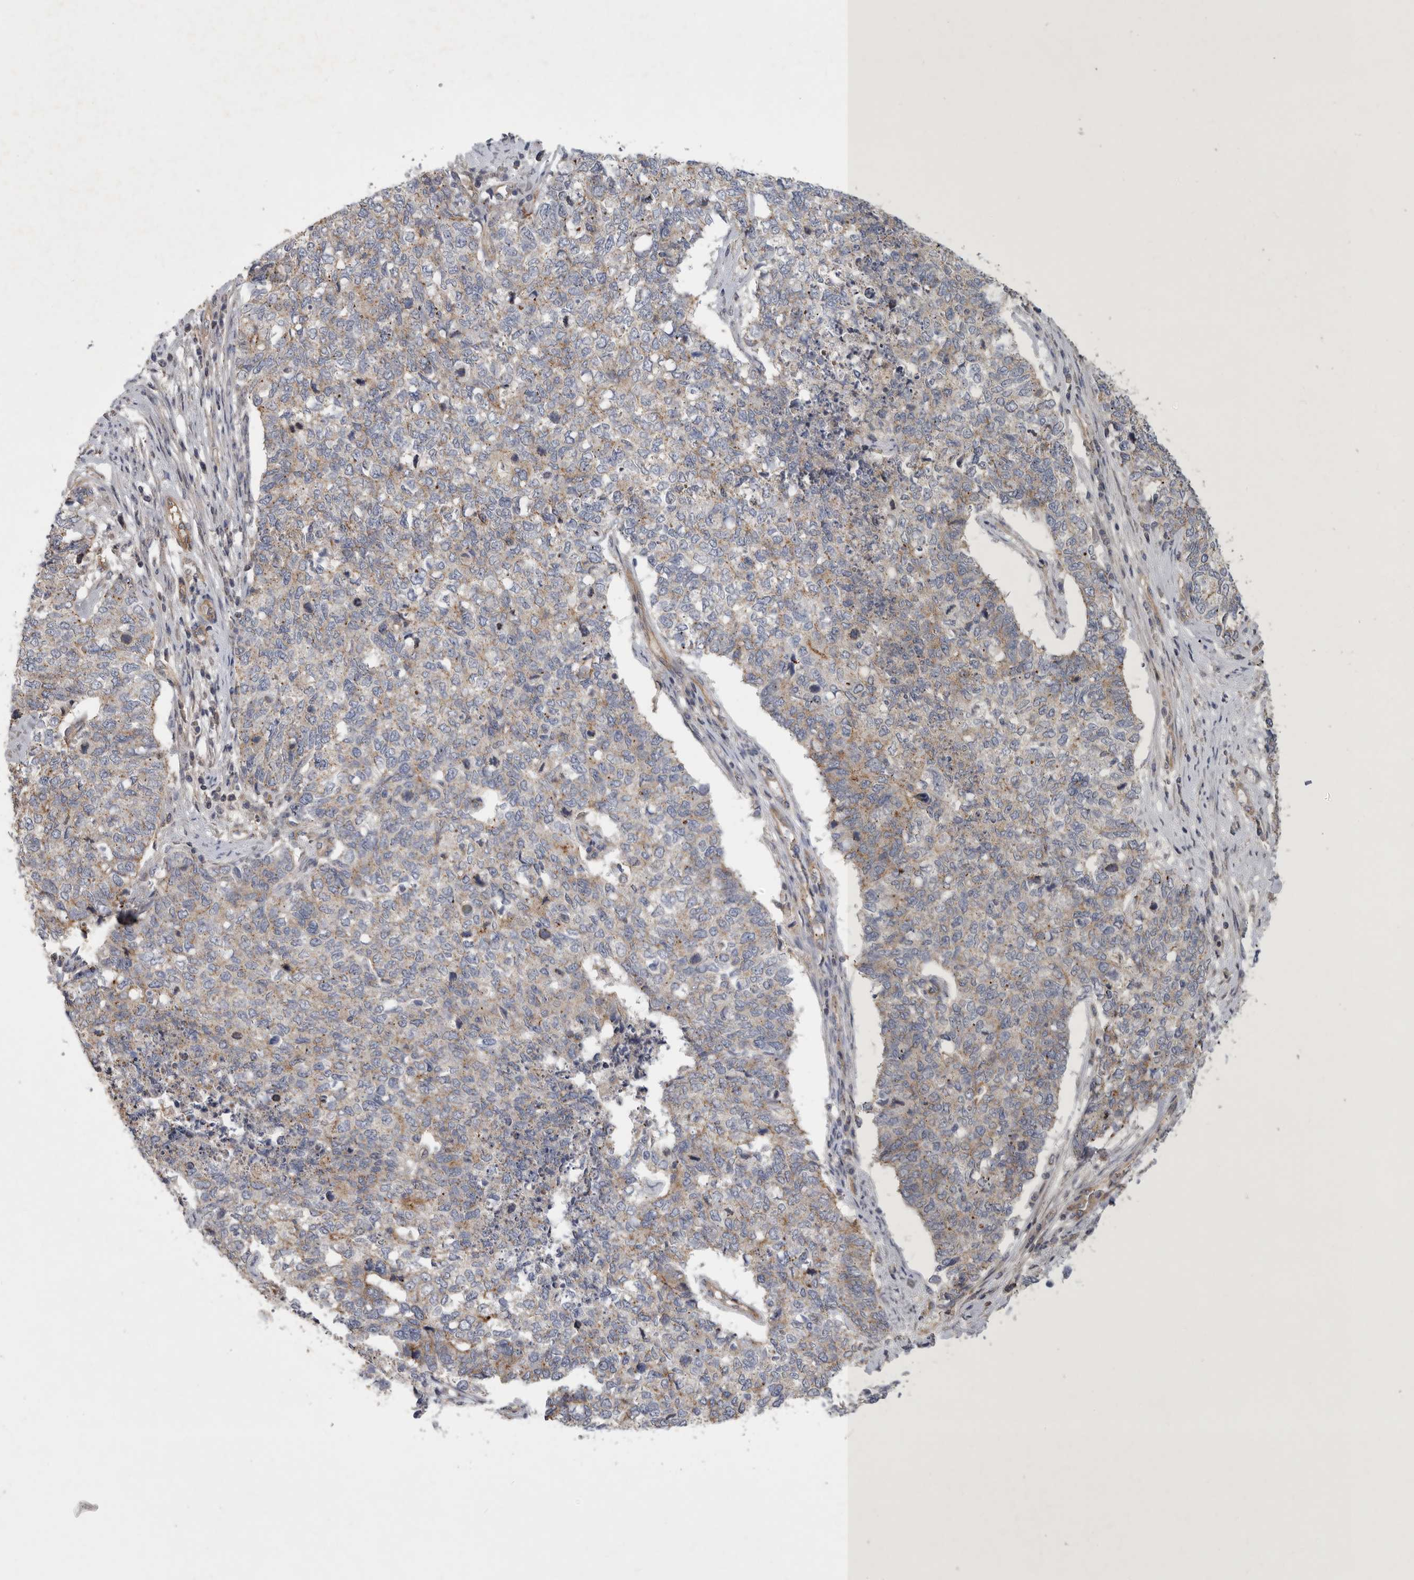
{"staining": {"intensity": "weak", "quantity": "<25%", "location": "cytoplasmic/membranous"}, "tissue": "cervical cancer", "cell_type": "Tumor cells", "image_type": "cancer", "snomed": [{"axis": "morphology", "description": "Squamous cell carcinoma, NOS"}, {"axis": "topography", "description": "Cervix"}], "caption": "IHC of squamous cell carcinoma (cervical) exhibits no staining in tumor cells.", "gene": "MLPH", "patient": {"sex": "female", "age": 63}}